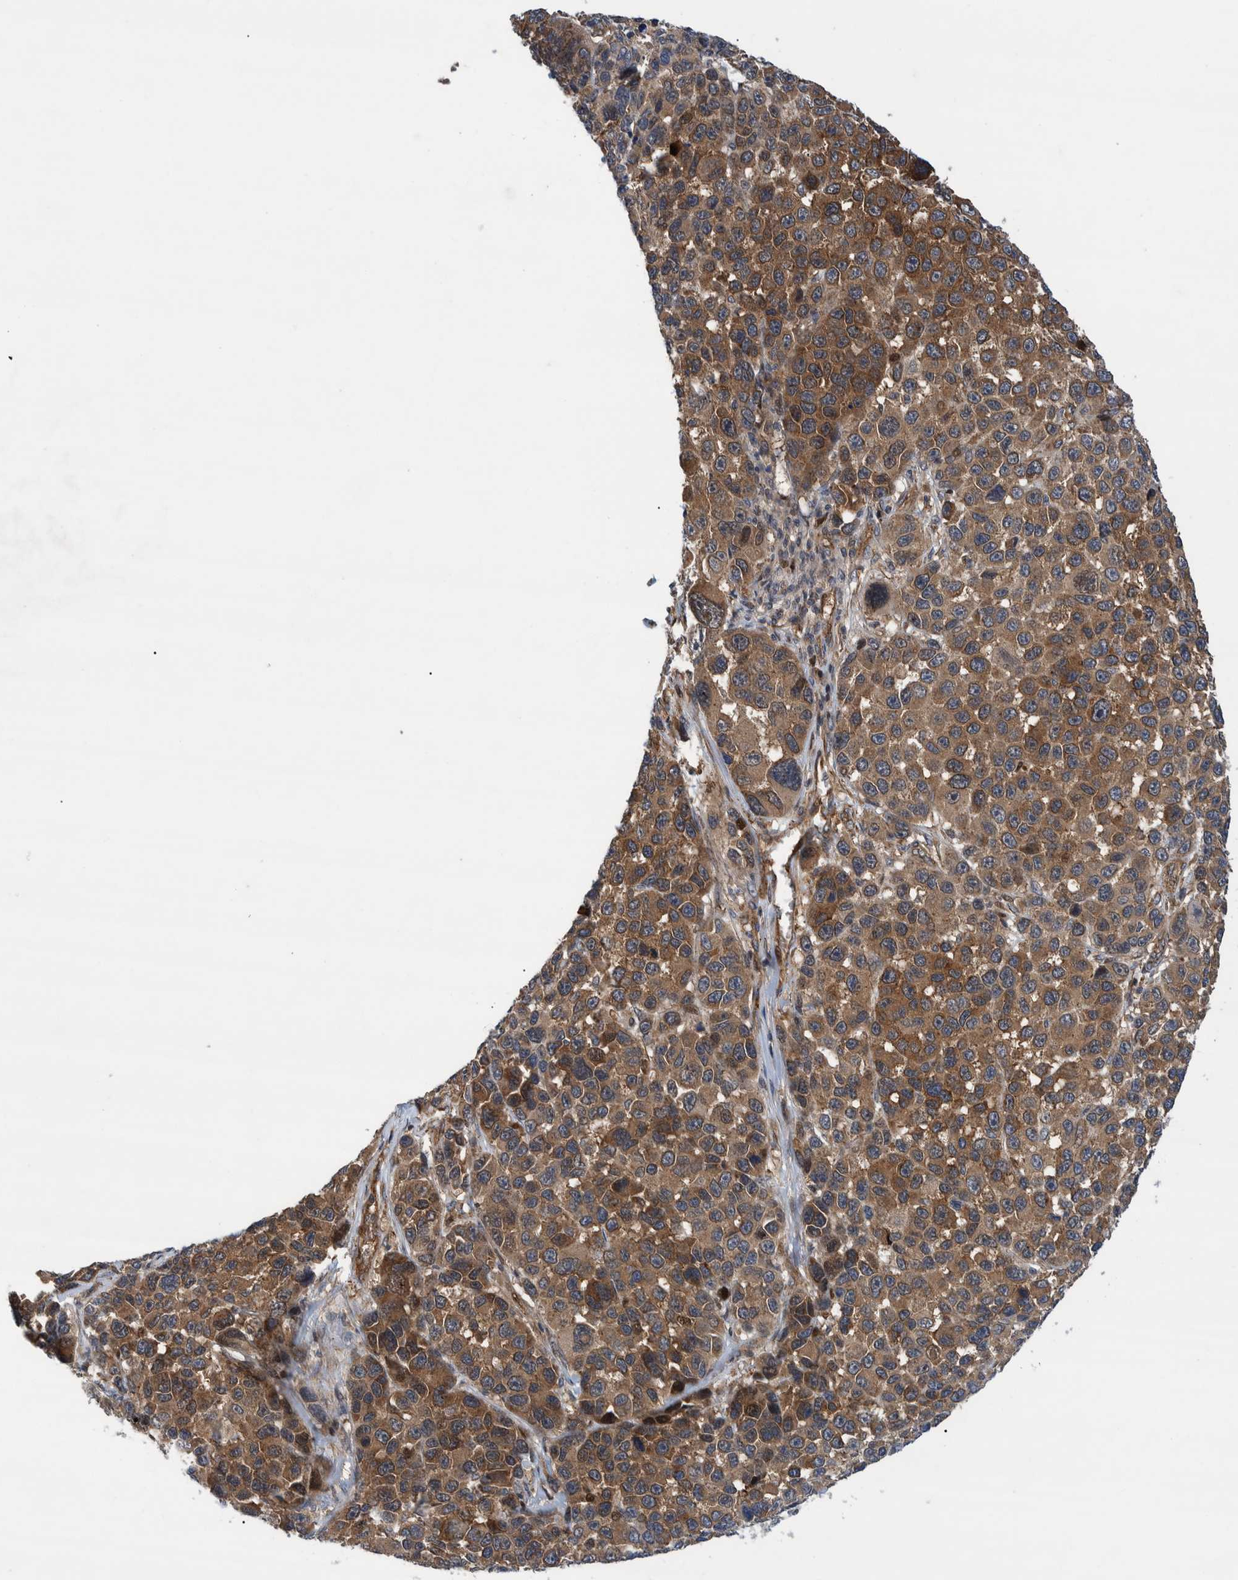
{"staining": {"intensity": "strong", "quantity": ">75%", "location": "cytoplasmic/membranous"}, "tissue": "melanoma", "cell_type": "Tumor cells", "image_type": "cancer", "snomed": [{"axis": "morphology", "description": "Malignant melanoma, NOS"}, {"axis": "topography", "description": "Skin"}], "caption": "Strong cytoplasmic/membranous positivity is appreciated in approximately >75% of tumor cells in melanoma.", "gene": "GRPEL2", "patient": {"sex": "male", "age": 53}}